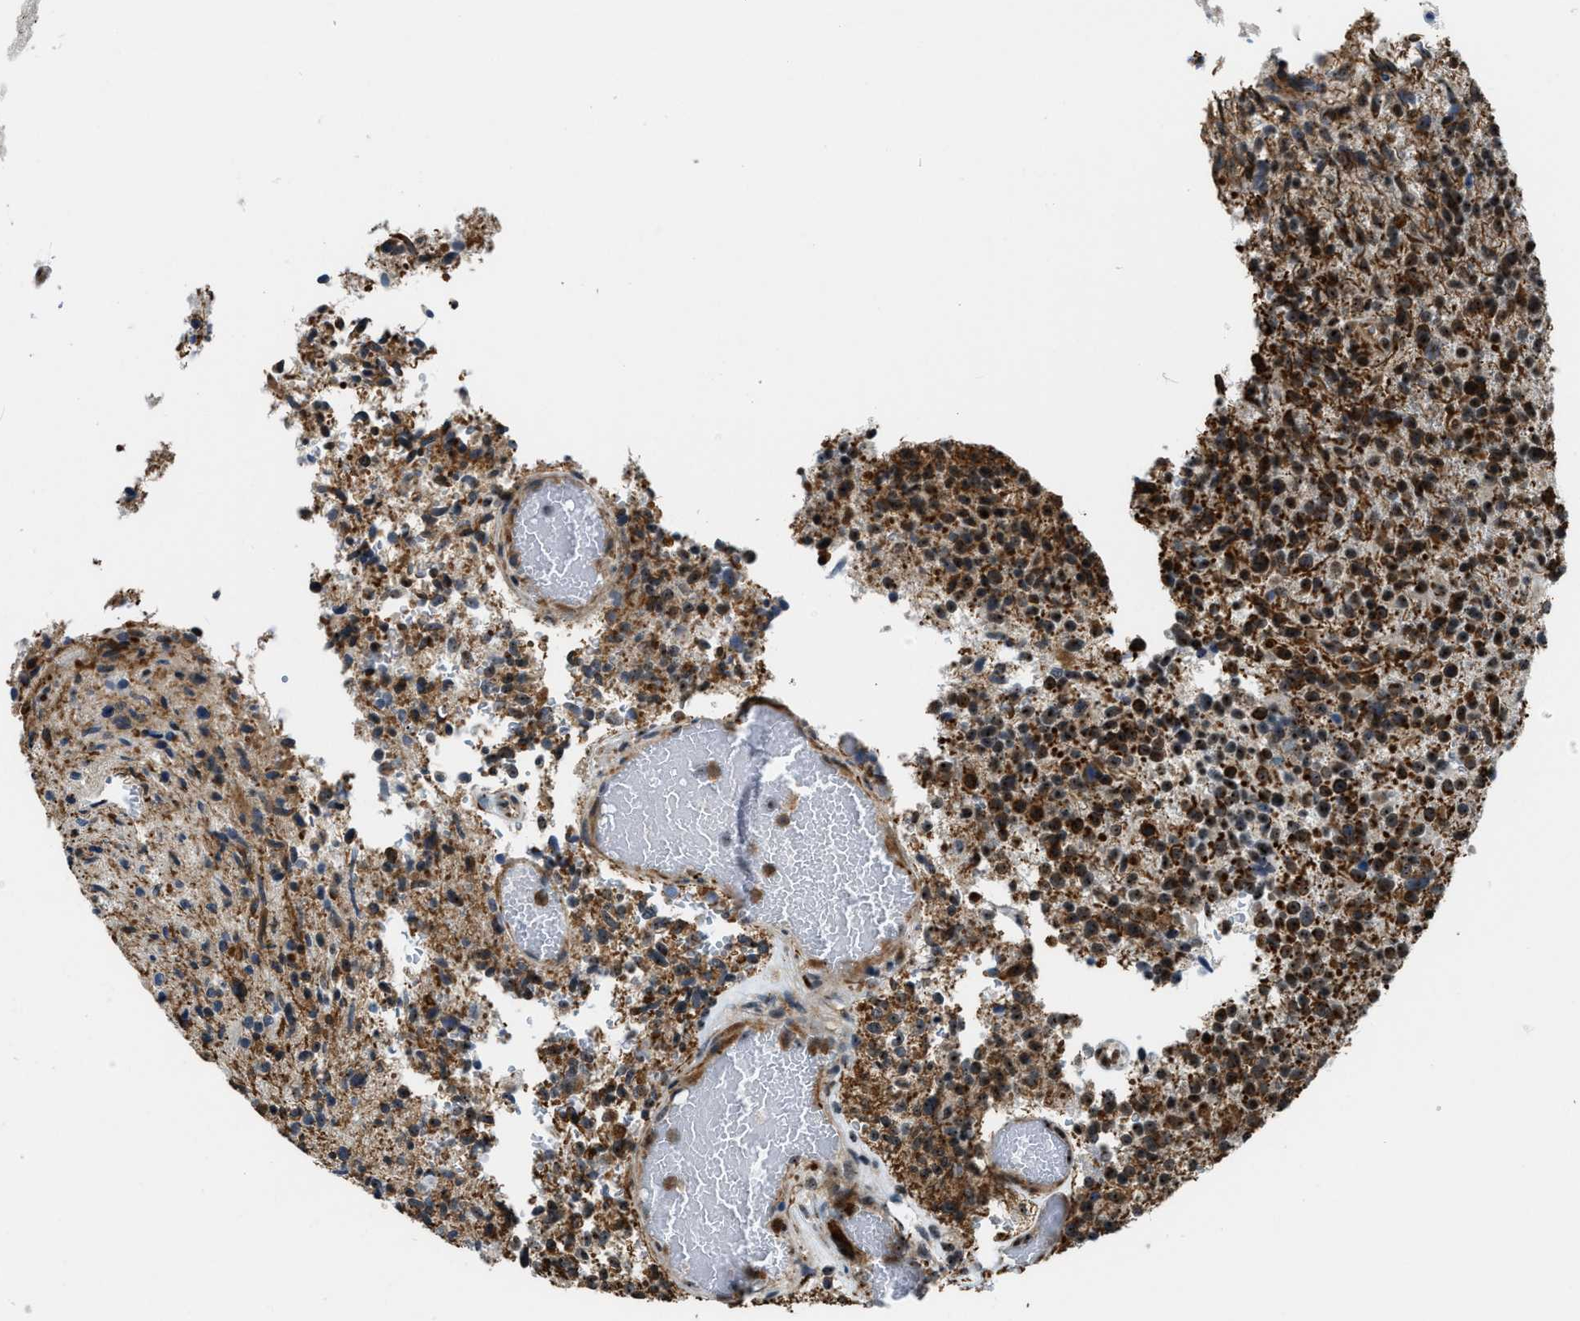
{"staining": {"intensity": "moderate", "quantity": ">75%", "location": "nuclear"}, "tissue": "glioma", "cell_type": "Tumor cells", "image_type": "cancer", "snomed": [{"axis": "morphology", "description": "Glioma, malignant, High grade"}, {"axis": "topography", "description": "Brain"}], "caption": "IHC of human malignant glioma (high-grade) displays medium levels of moderate nuclear positivity in about >75% of tumor cells.", "gene": "E2F1", "patient": {"sex": "male", "age": 72}}